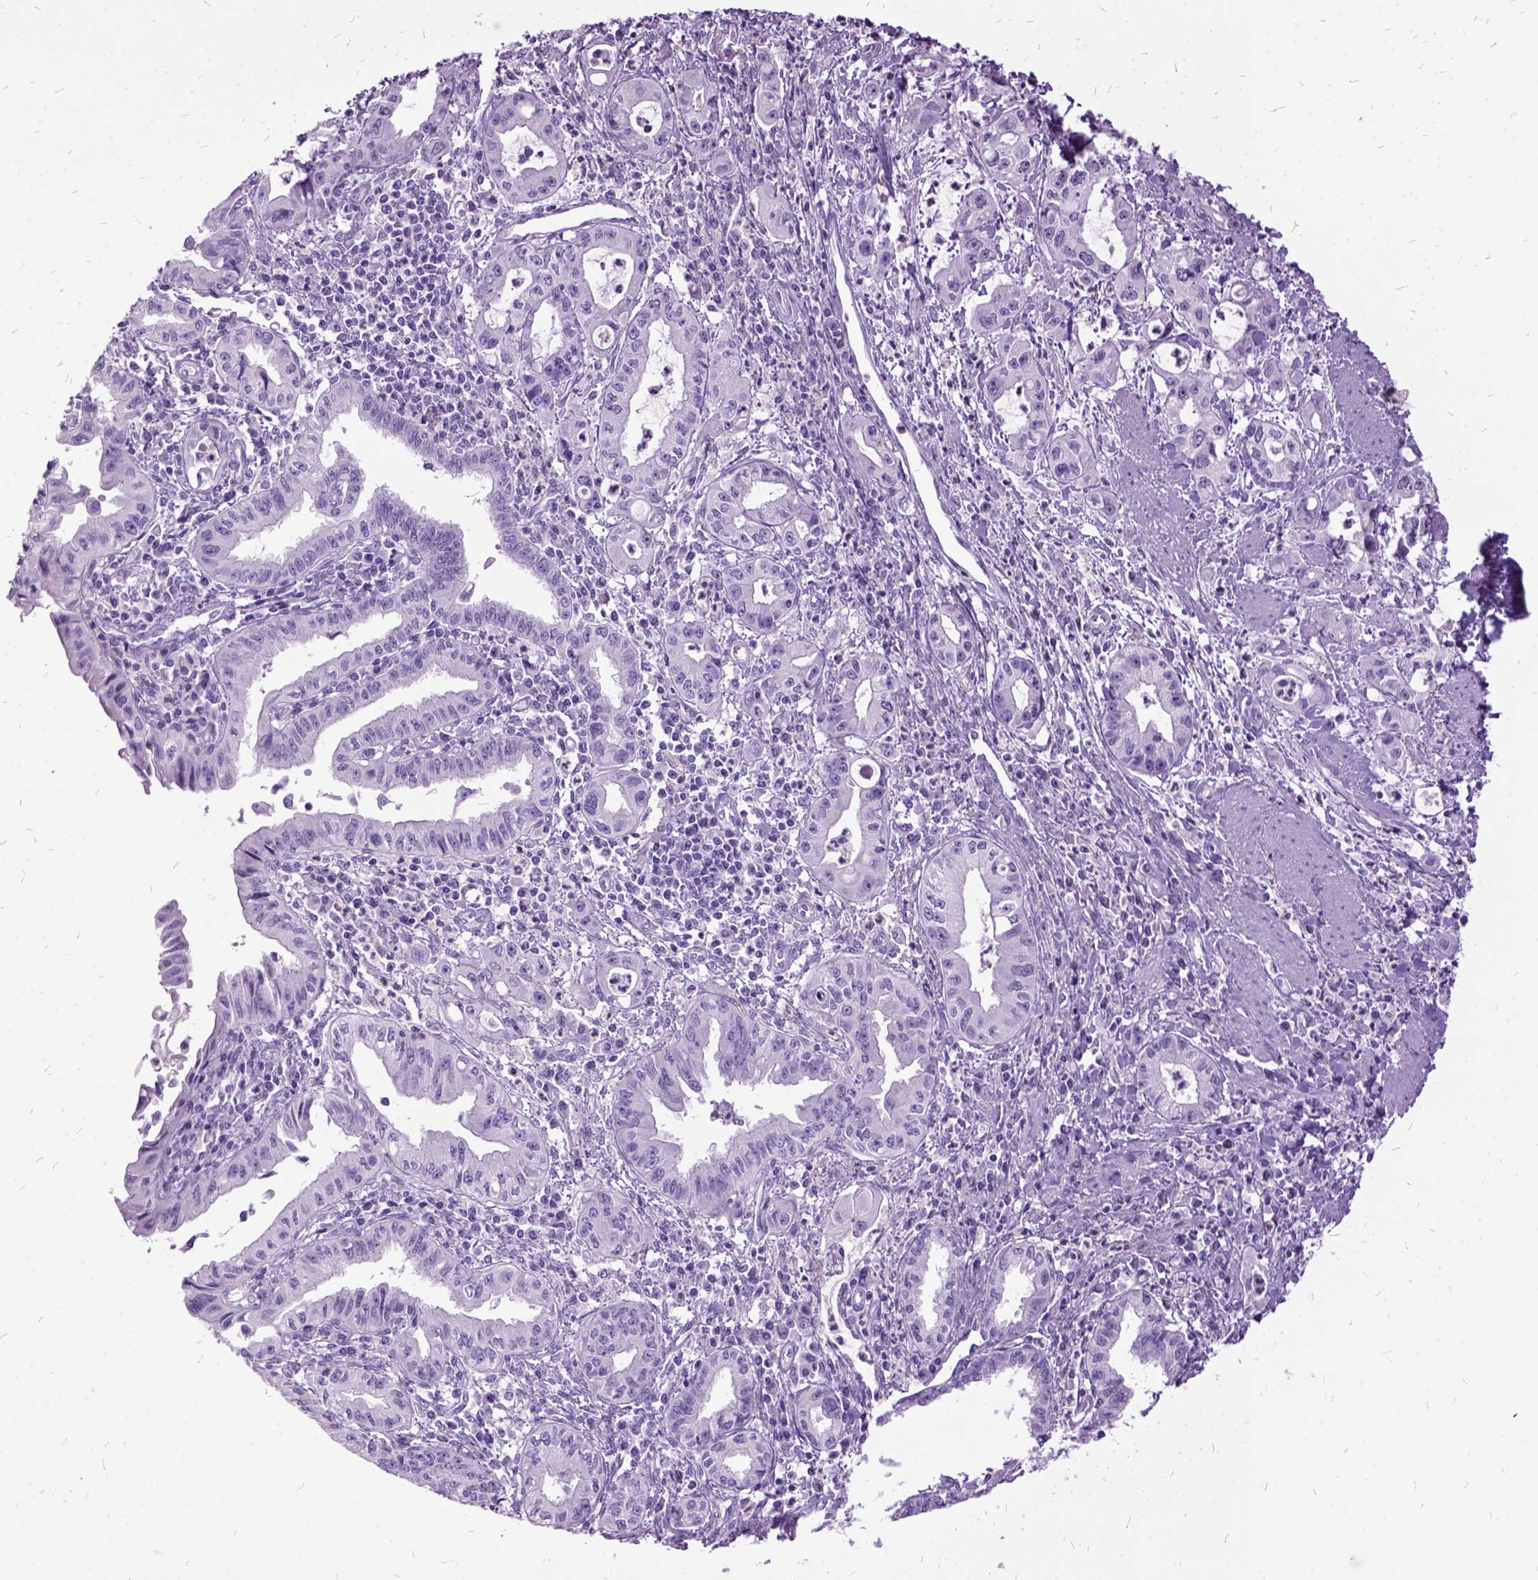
{"staining": {"intensity": "negative", "quantity": "none", "location": "none"}, "tissue": "pancreatic cancer", "cell_type": "Tumor cells", "image_type": "cancer", "snomed": [{"axis": "morphology", "description": "Adenocarcinoma, NOS"}, {"axis": "topography", "description": "Pancreas"}], "caption": "DAB immunohistochemical staining of human pancreatic cancer shows no significant expression in tumor cells.", "gene": "MME", "patient": {"sex": "male", "age": 72}}